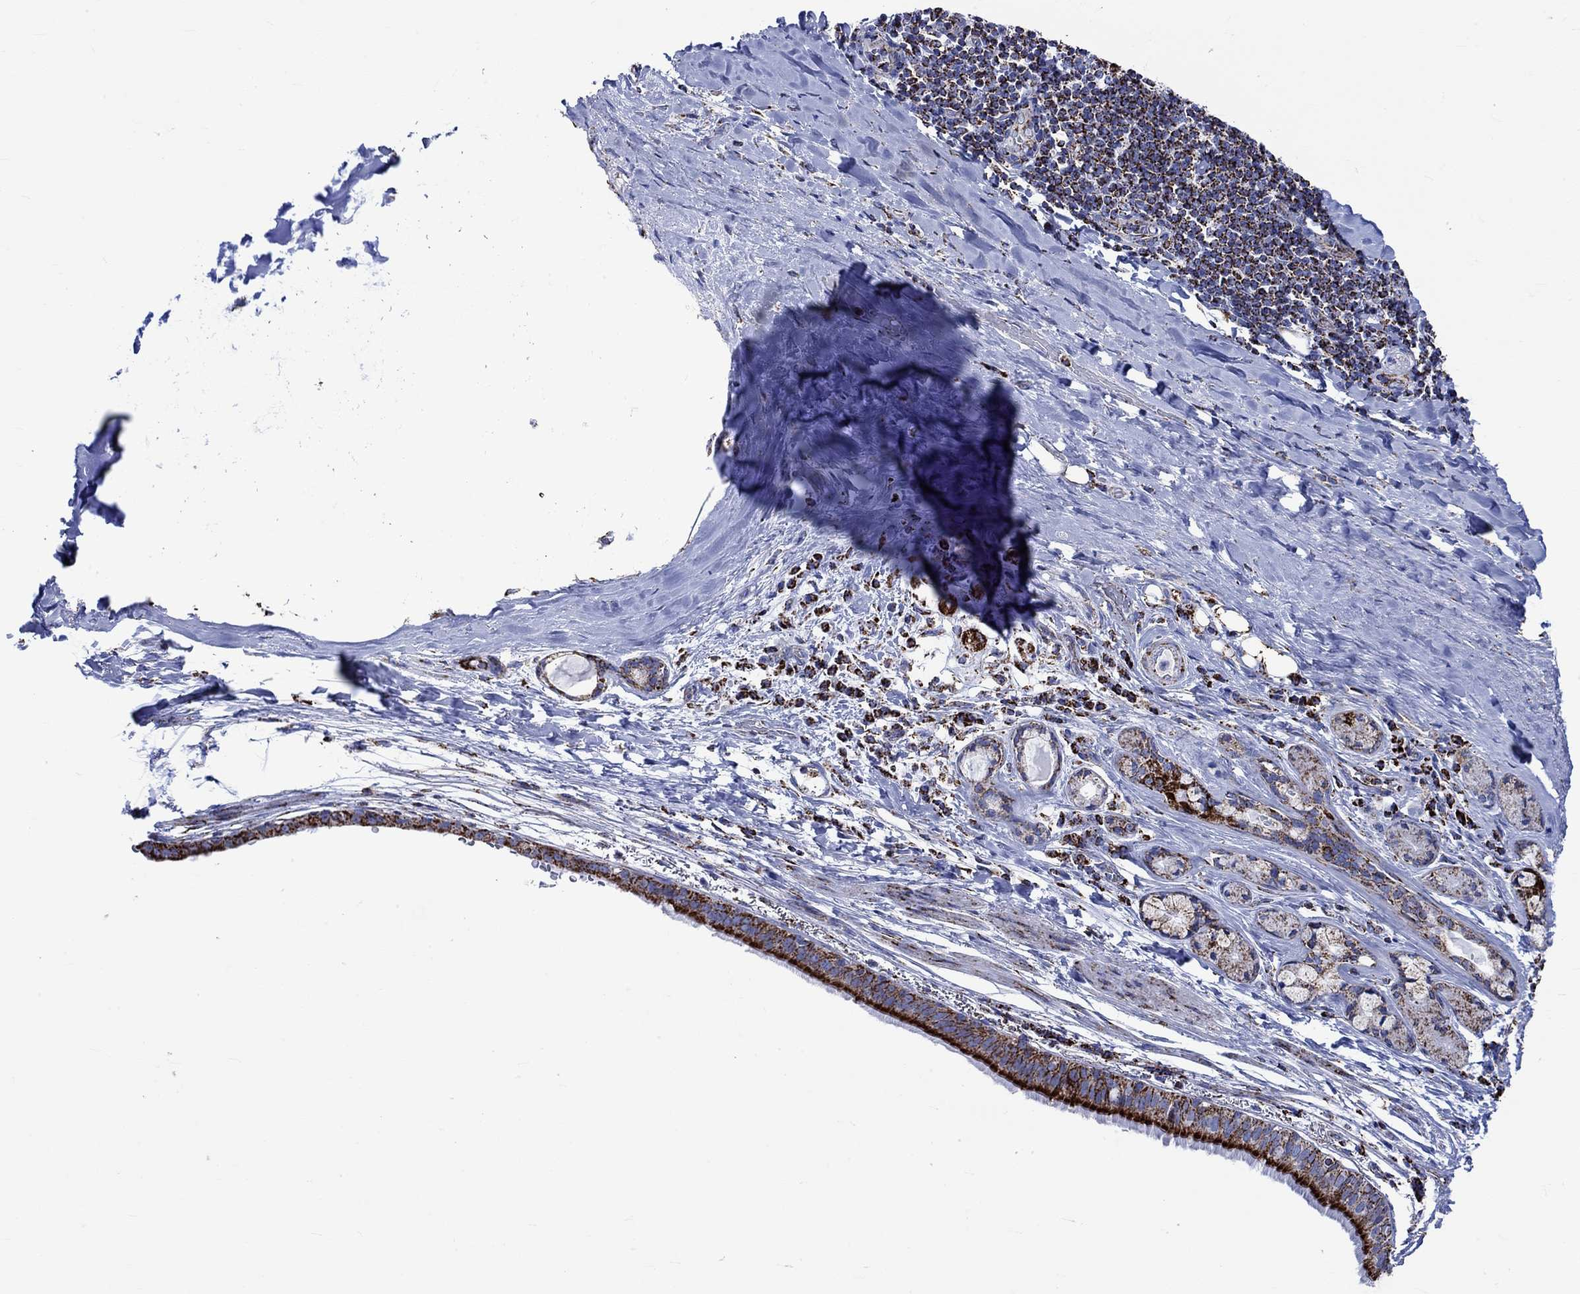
{"staining": {"intensity": "strong", "quantity": ">75%", "location": "cytoplasmic/membranous"}, "tissue": "bronchus", "cell_type": "Respiratory epithelial cells", "image_type": "normal", "snomed": [{"axis": "morphology", "description": "Normal tissue, NOS"}, {"axis": "morphology", "description": "Squamous cell carcinoma, NOS"}, {"axis": "topography", "description": "Bronchus"}, {"axis": "topography", "description": "Lung"}], "caption": "Benign bronchus demonstrates strong cytoplasmic/membranous staining in about >75% of respiratory epithelial cells, visualized by immunohistochemistry.", "gene": "RCE1", "patient": {"sex": "male", "age": 69}}